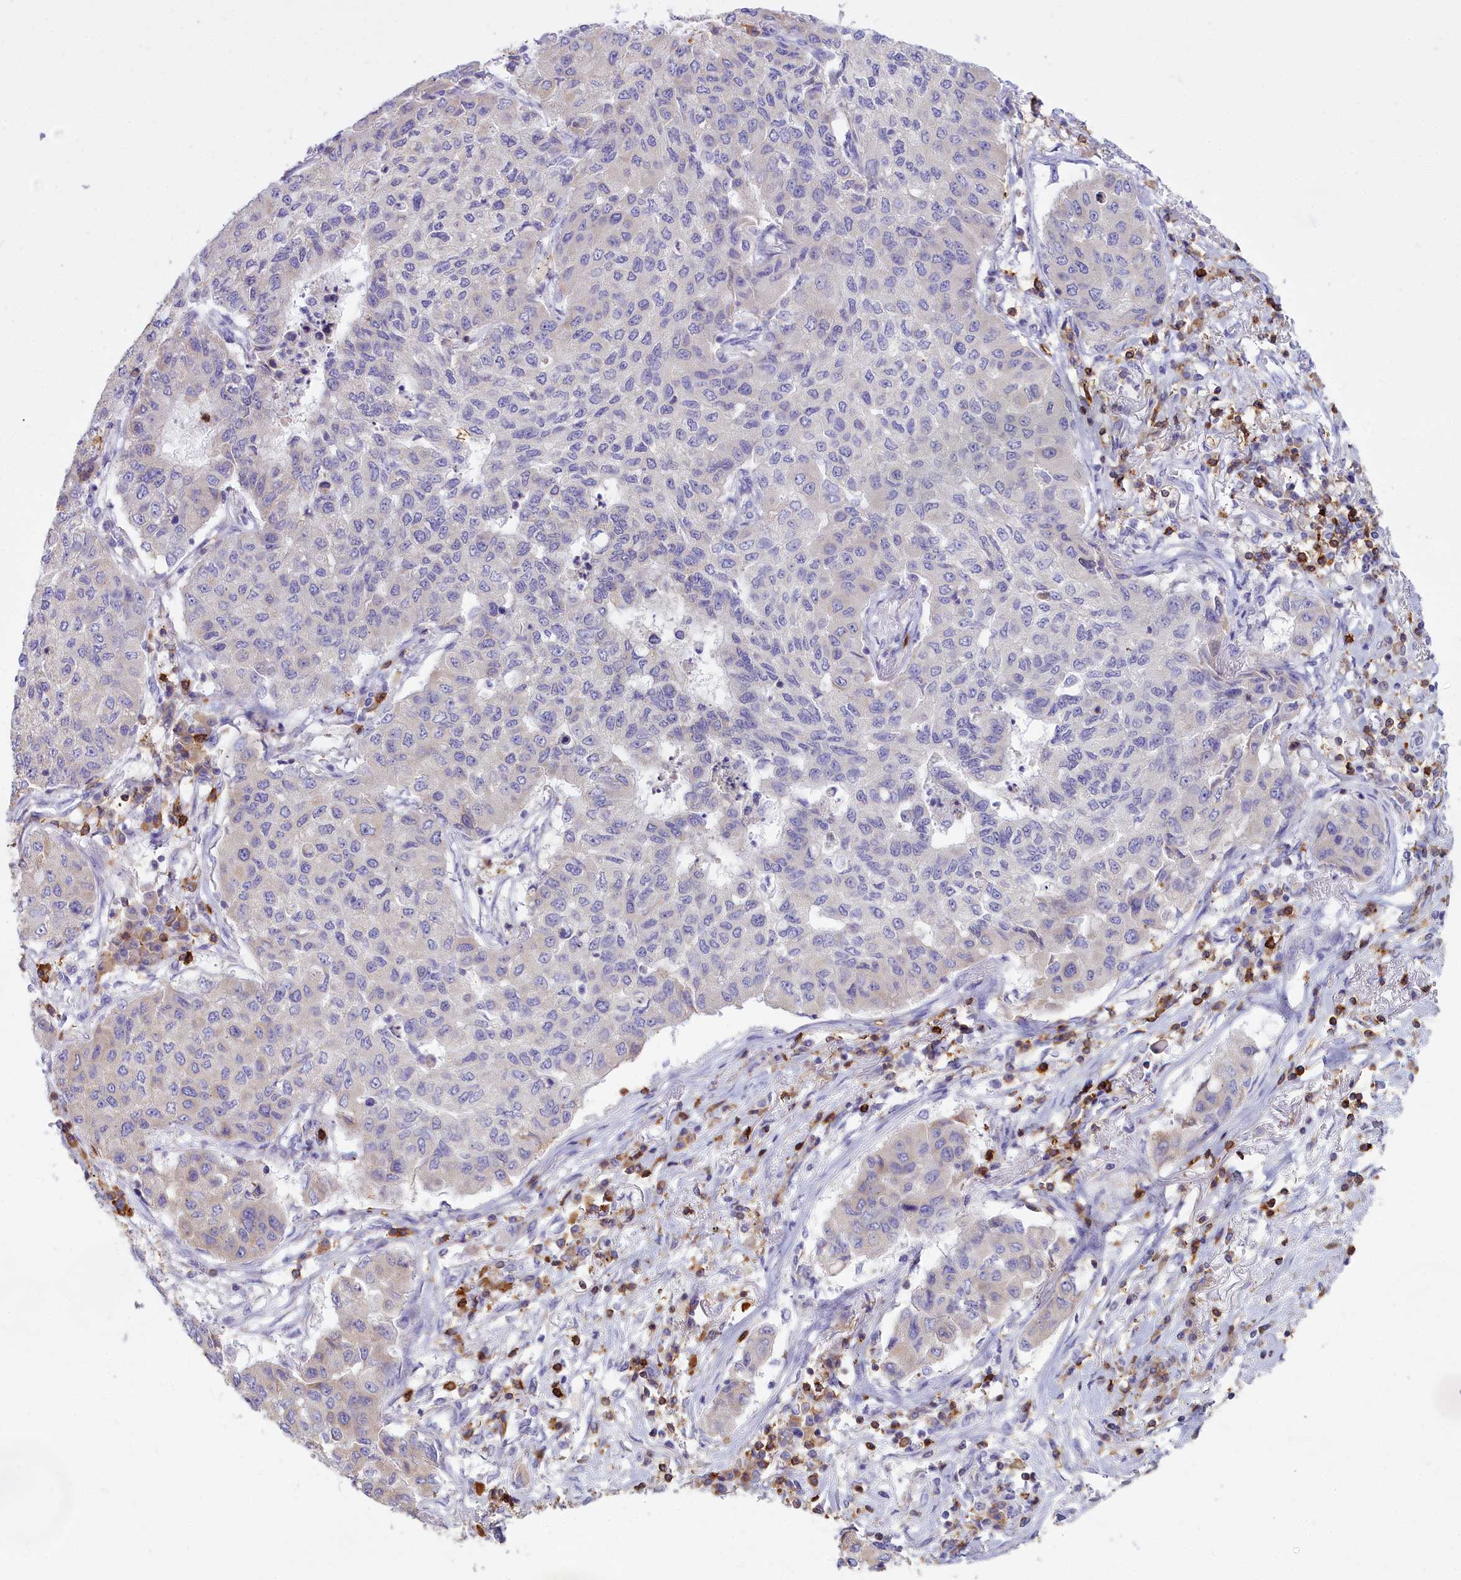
{"staining": {"intensity": "negative", "quantity": "none", "location": "none"}, "tissue": "lung cancer", "cell_type": "Tumor cells", "image_type": "cancer", "snomed": [{"axis": "morphology", "description": "Squamous cell carcinoma, NOS"}, {"axis": "topography", "description": "Lung"}], "caption": "Human lung squamous cell carcinoma stained for a protein using immunohistochemistry (IHC) displays no expression in tumor cells.", "gene": "CD5", "patient": {"sex": "male", "age": 74}}